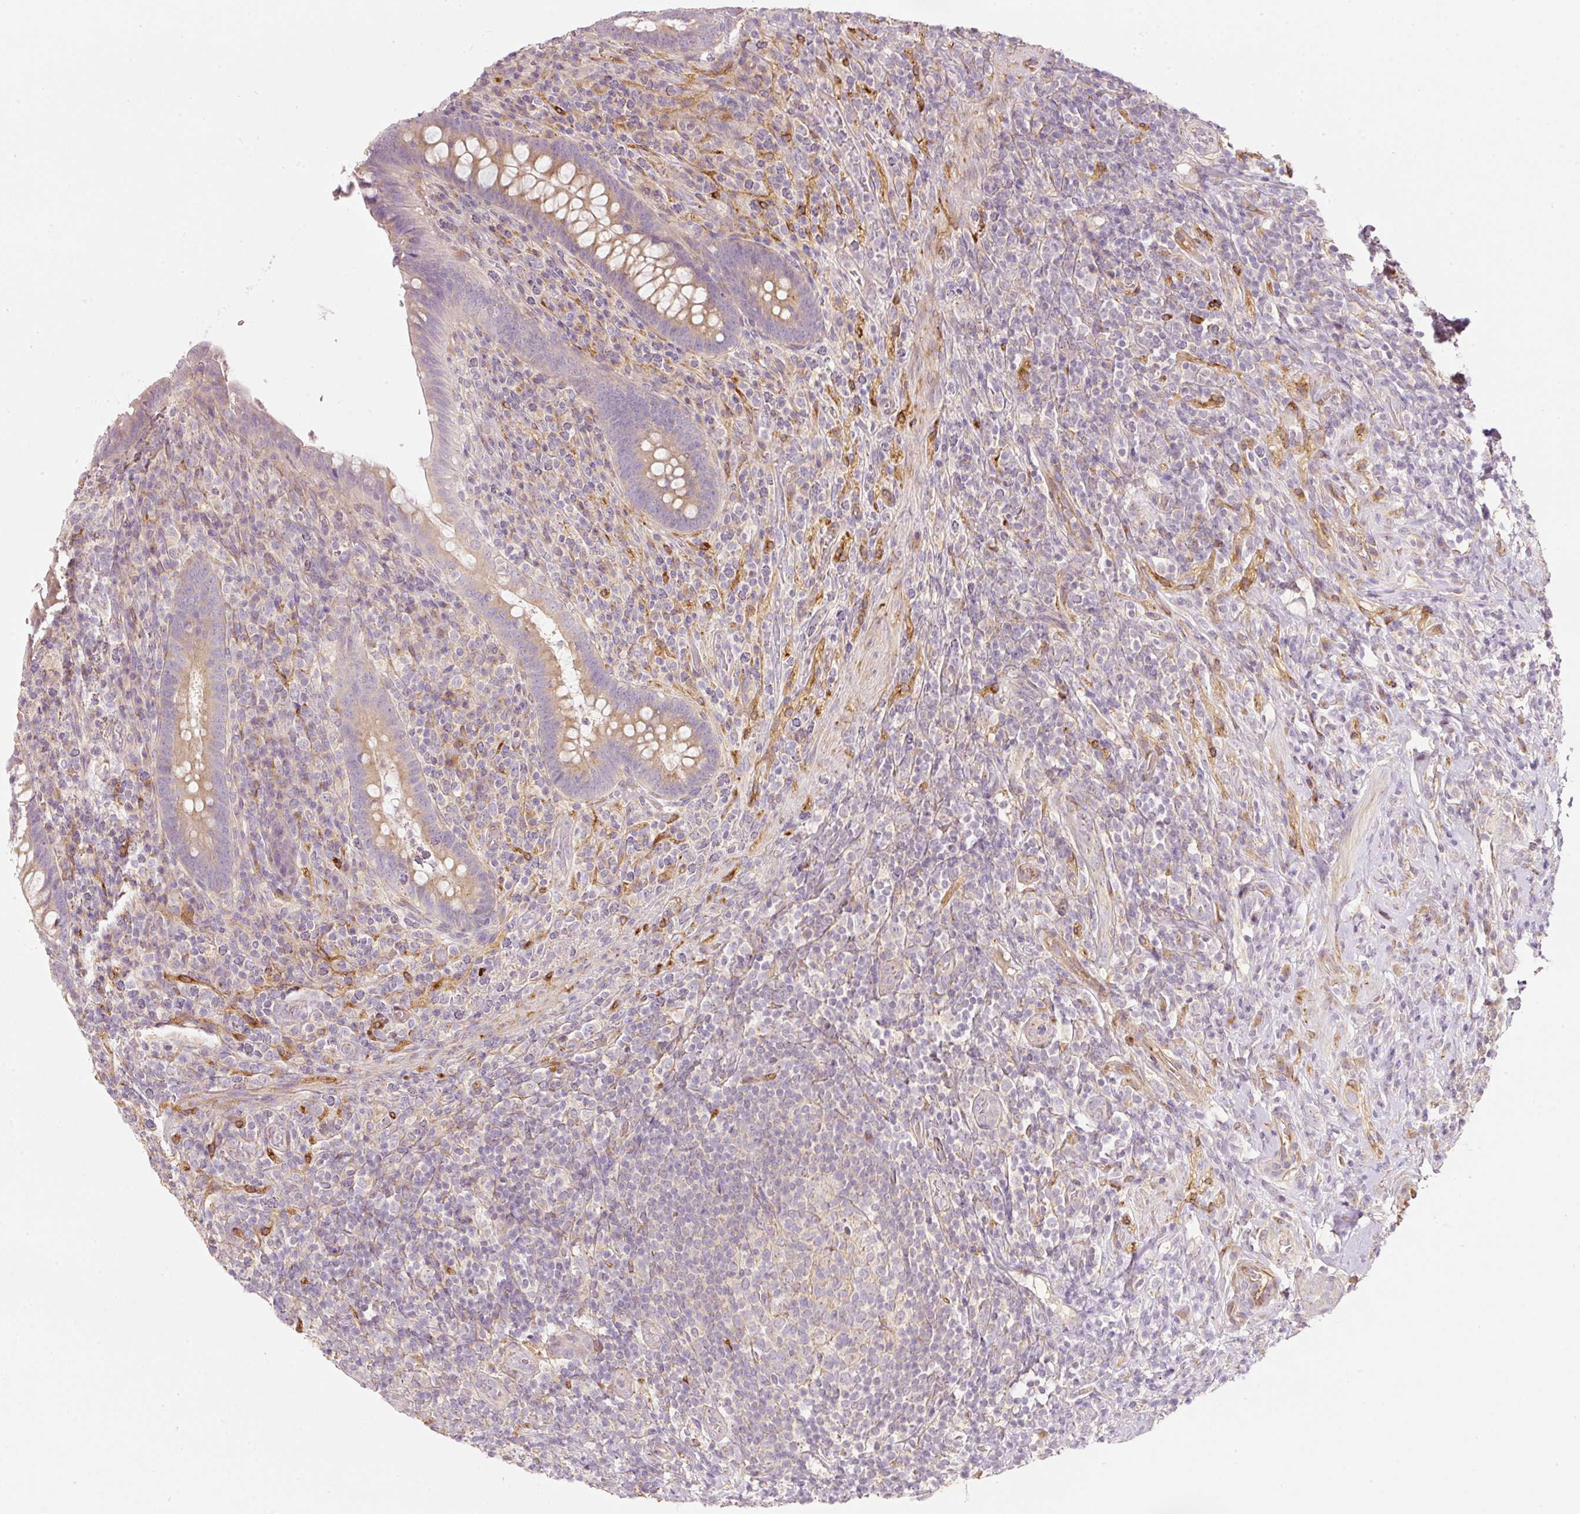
{"staining": {"intensity": "moderate", "quantity": ">75%", "location": "cytoplasmic/membranous"}, "tissue": "appendix", "cell_type": "Glandular cells", "image_type": "normal", "snomed": [{"axis": "morphology", "description": "Normal tissue, NOS"}, {"axis": "topography", "description": "Appendix"}], "caption": "Immunohistochemistry (IHC) staining of unremarkable appendix, which demonstrates medium levels of moderate cytoplasmic/membranous expression in about >75% of glandular cells indicating moderate cytoplasmic/membranous protein staining. The staining was performed using DAB (brown) for protein detection and nuclei were counterstained in hematoxylin (blue).", "gene": "RNF167", "patient": {"sex": "female", "age": 43}}